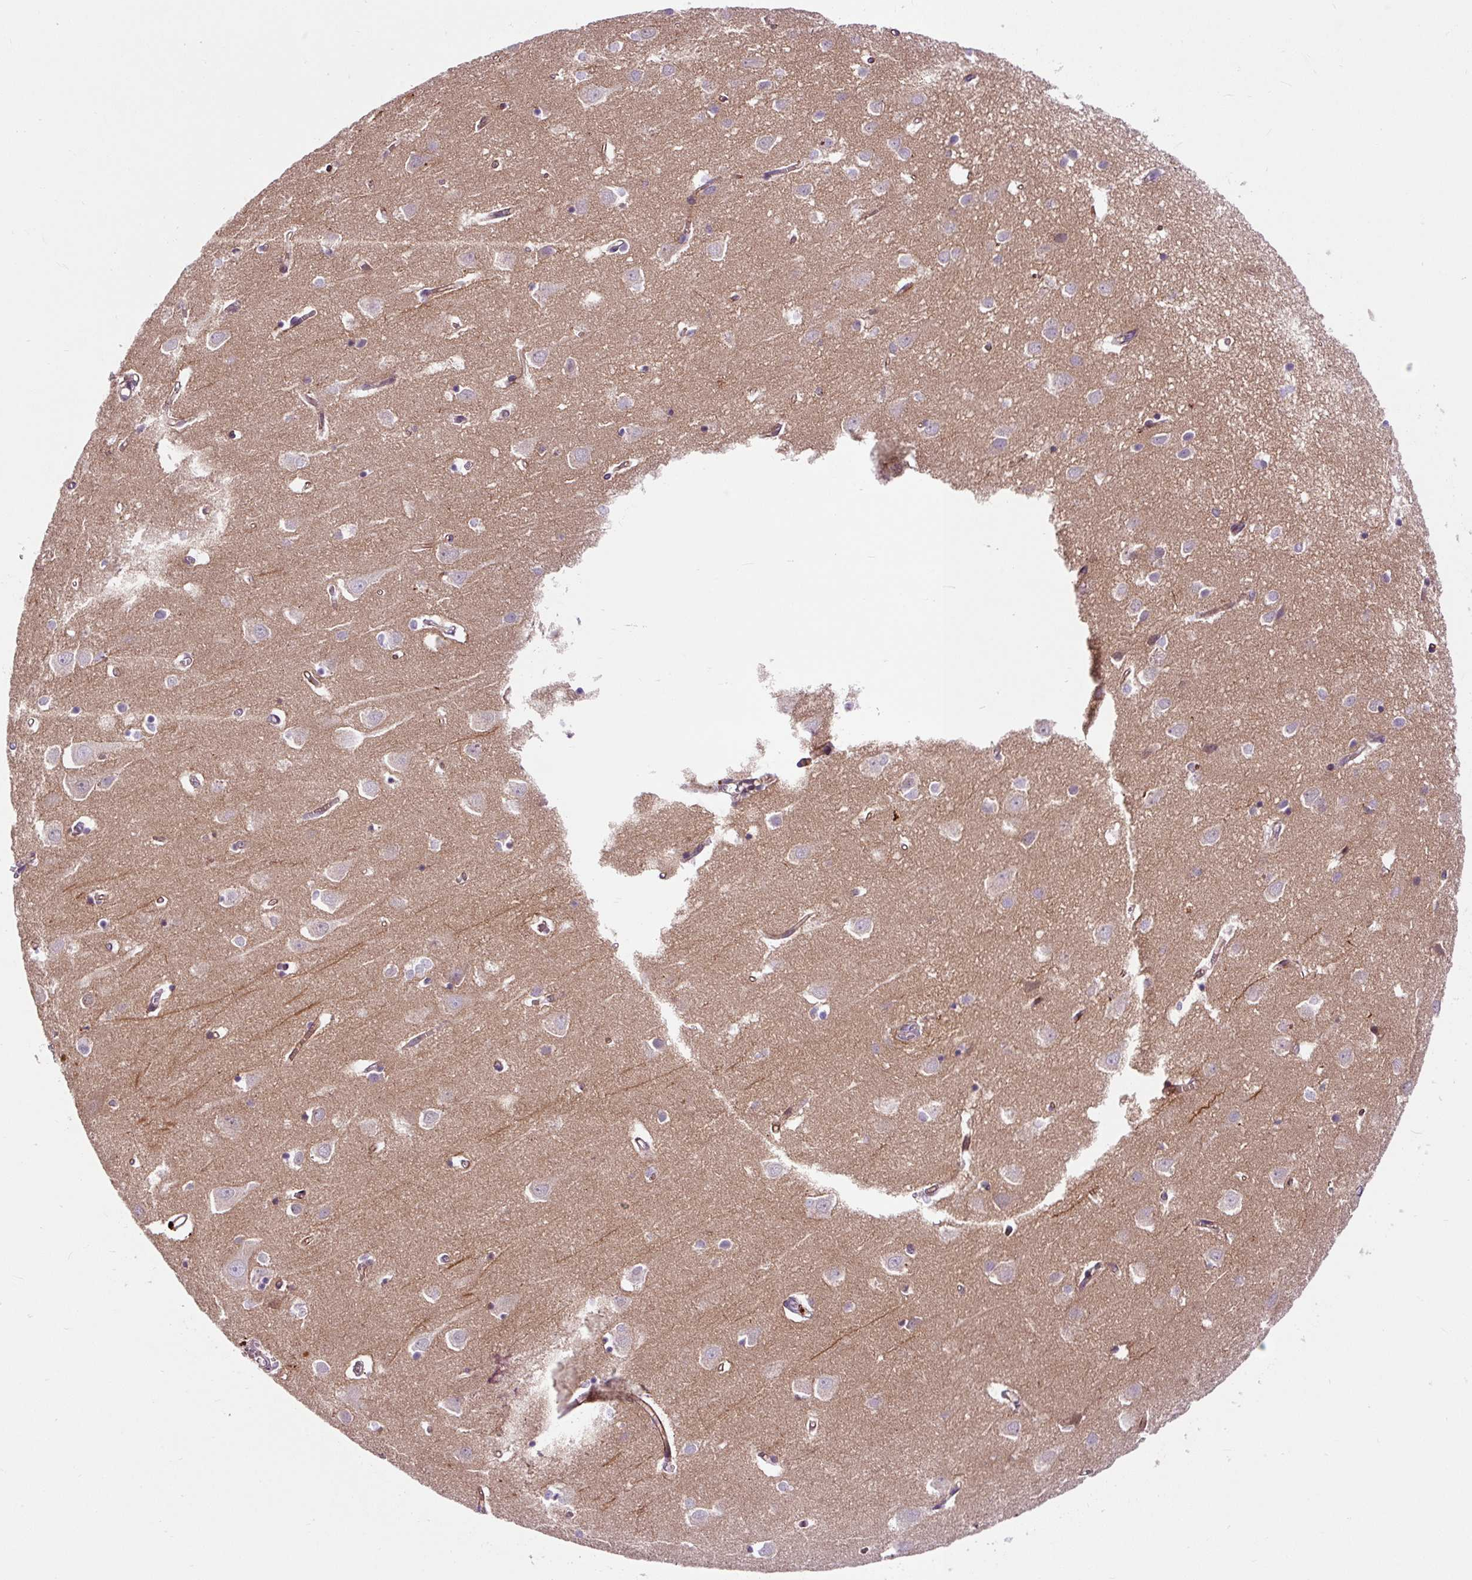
{"staining": {"intensity": "moderate", "quantity": ">75%", "location": "cytoplasmic/membranous"}, "tissue": "cerebral cortex", "cell_type": "Endothelial cells", "image_type": "normal", "snomed": [{"axis": "morphology", "description": "Normal tissue, NOS"}, {"axis": "topography", "description": "Cerebral cortex"}], "caption": "Immunohistochemistry photomicrograph of normal cerebral cortex stained for a protein (brown), which shows medium levels of moderate cytoplasmic/membranous expression in approximately >75% of endothelial cells.", "gene": "PCDHGB3", "patient": {"sex": "male", "age": 70}}